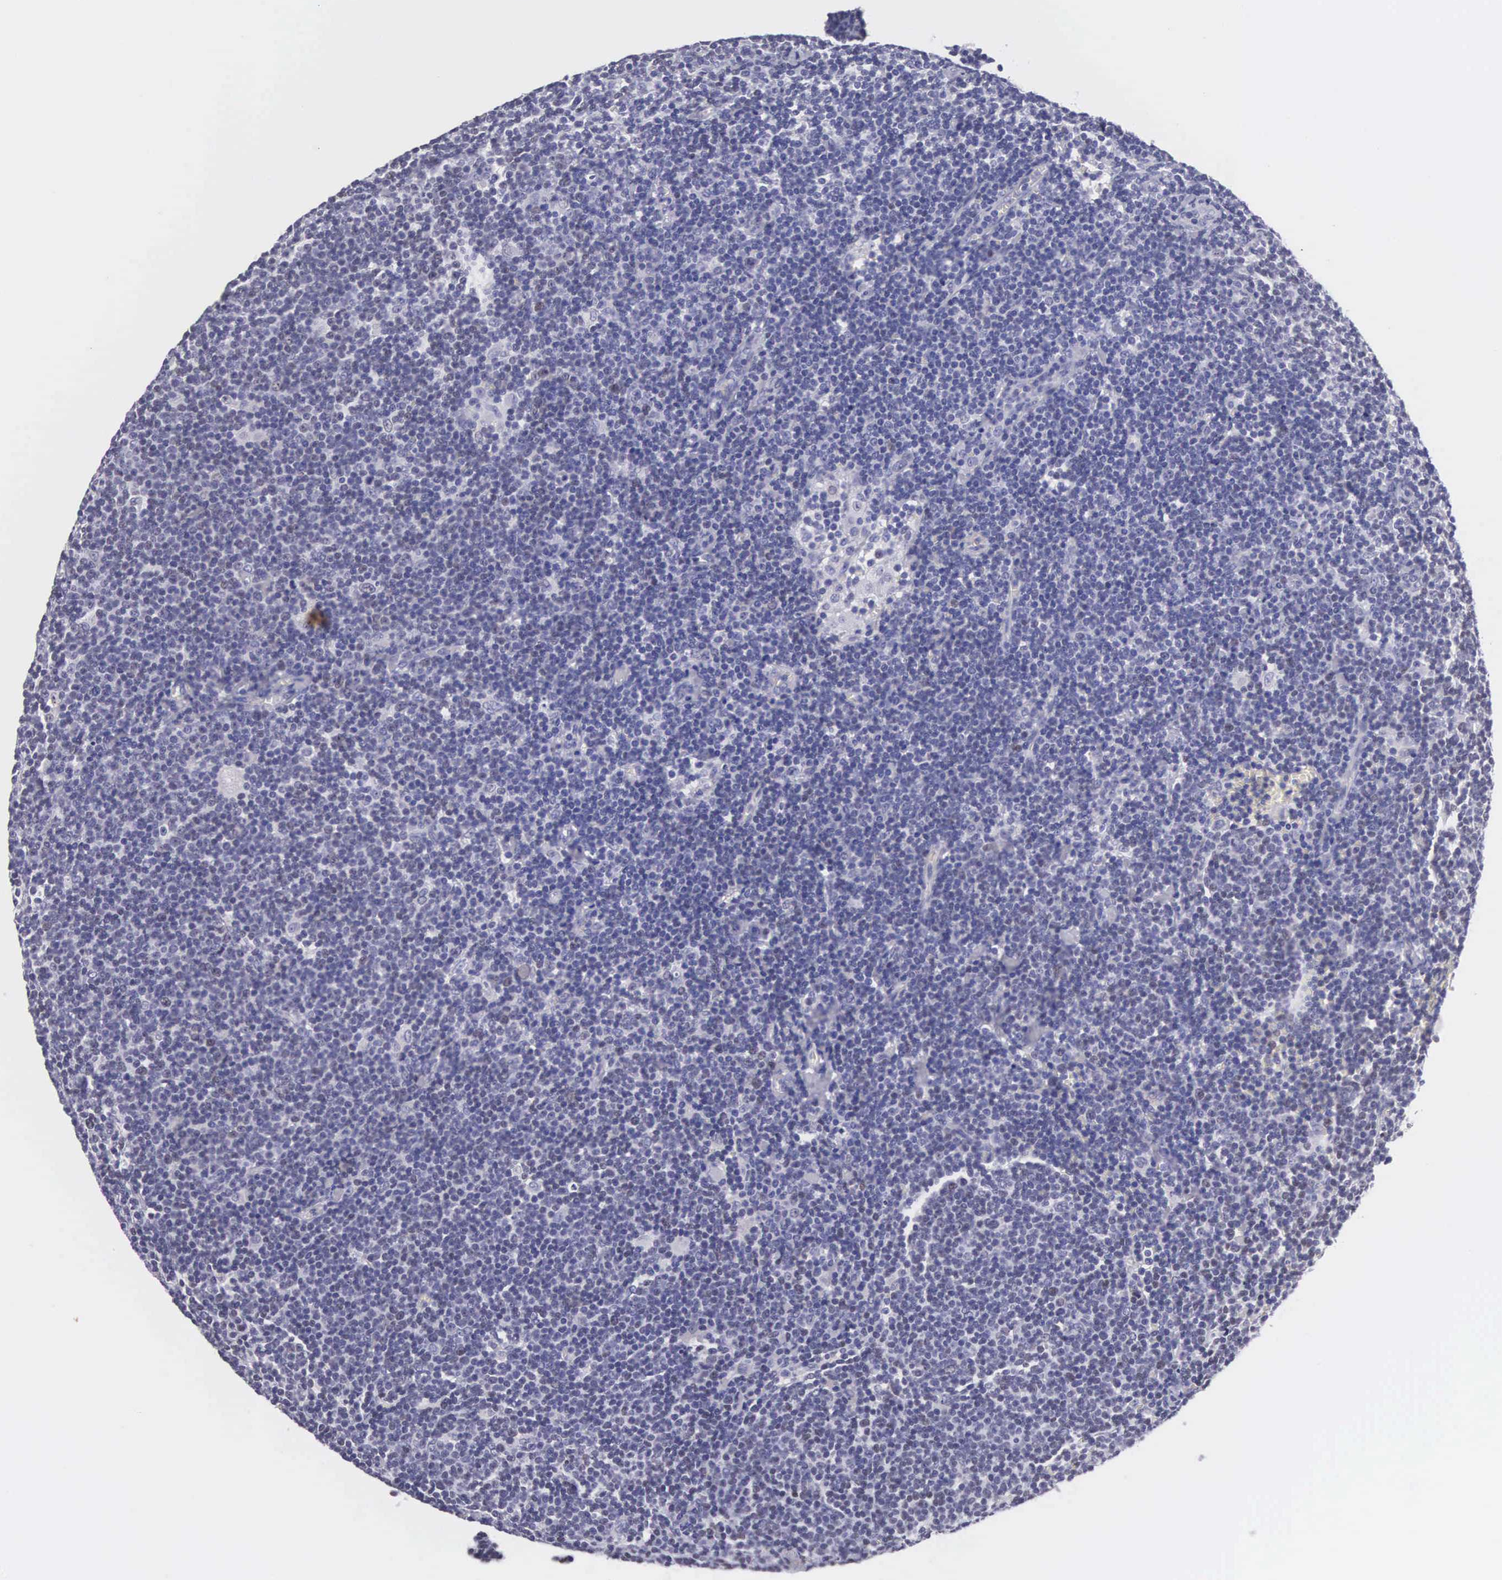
{"staining": {"intensity": "negative", "quantity": "none", "location": "none"}, "tissue": "lymphoma", "cell_type": "Tumor cells", "image_type": "cancer", "snomed": [{"axis": "morphology", "description": "Malignant lymphoma, non-Hodgkin's type, Low grade"}, {"axis": "topography", "description": "Lymph node"}], "caption": "Human low-grade malignant lymphoma, non-Hodgkin's type stained for a protein using immunohistochemistry (IHC) exhibits no positivity in tumor cells.", "gene": "SOX11", "patient": {"sex": "male", "age": 65}}